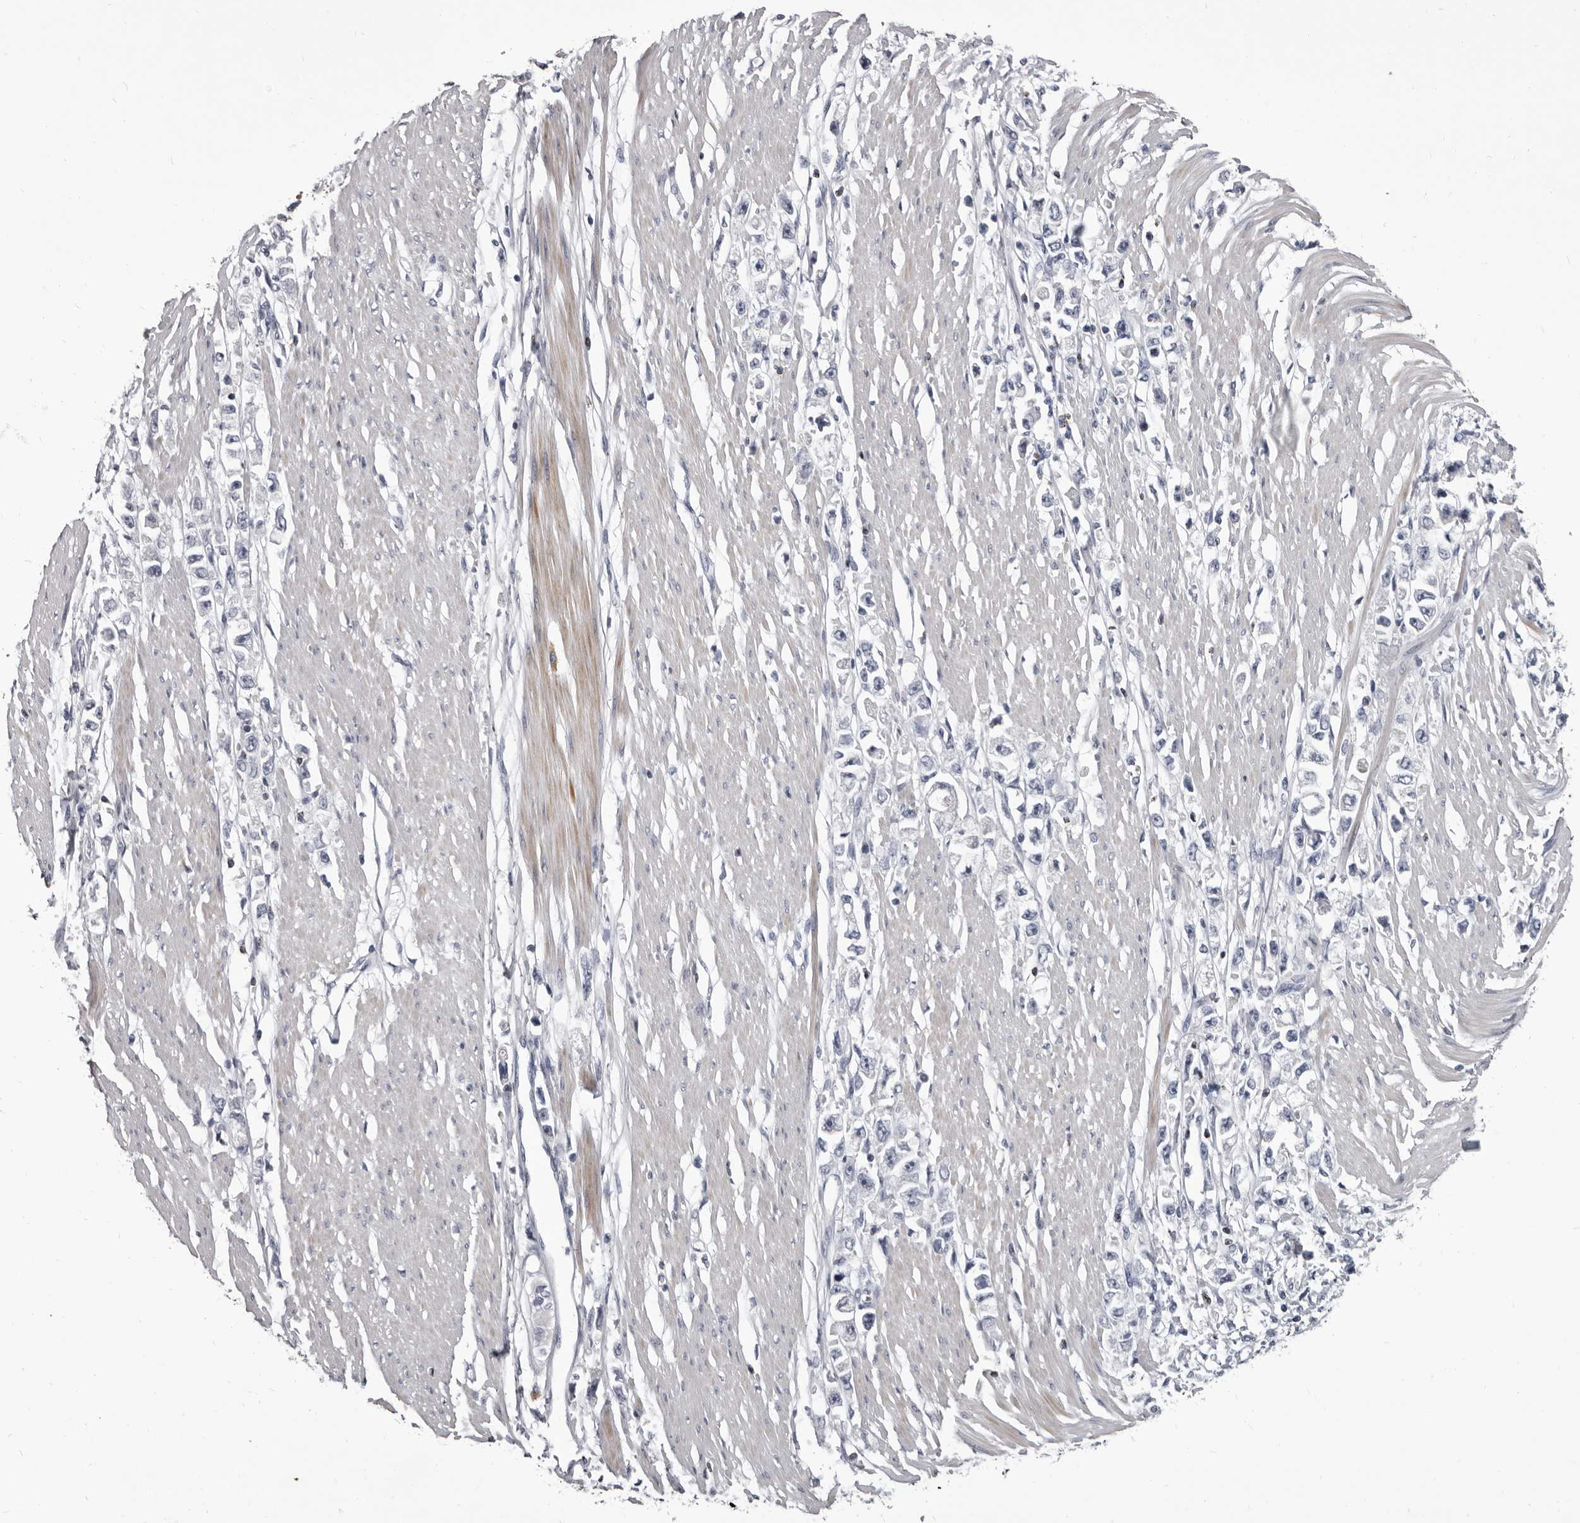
{"staining": {"intensity": "negative", "quantity": "none", "location": "none"}, "tissue": "stomach cancer", "cell_type": "Tumor cells", "image_type": "cancer", "snomed": [{"axis": "morphology", "description": "Adenocarcinoma, NOS"}, {"axis": "topography", "description": "Stomach"}], "caption": "This is an immunohistochemistry image of human stomach cancer (adenocarcinoma). There is no expression in tumor cells.", "gene": "GZMH", "patient": {"sex": "female", "age": 59}}